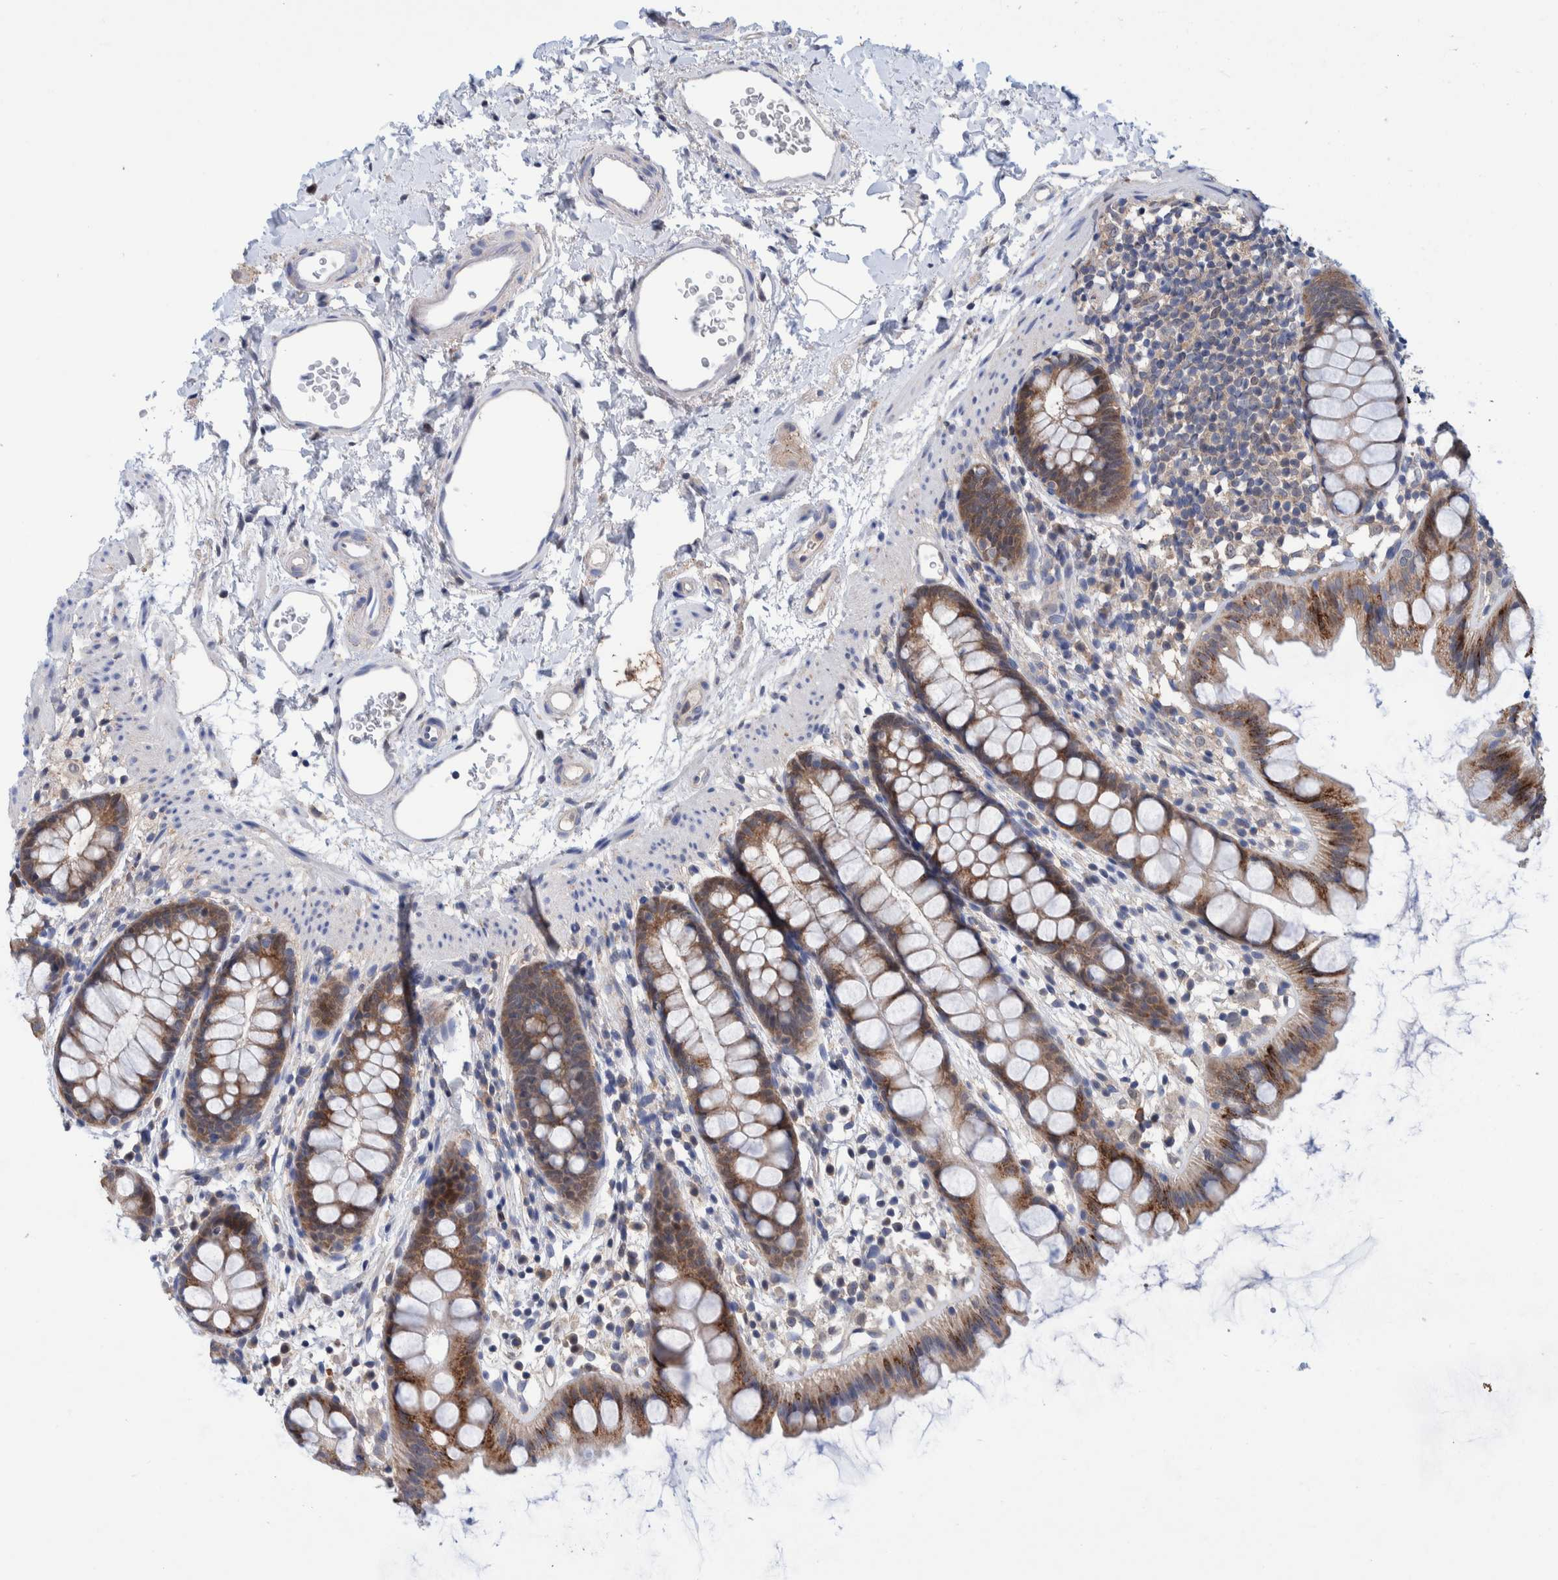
{"staining": {"intensity": "moderate", "quantity": ">75%", "location": "cytoplasmic/membranous"}, "tissue": "rectum", "cell_type": "Glandular cells", "image_type": "normal", "snomed": [{"axis": "morphology", "description": "Normal tissue, NOS"}, {"axis": "topography", "description": "Rectum"}], "caption": "Protein positivity by immunohistochemistry exhibits moderate cytoplasmic/membranous positivity in approximately >75% of glandular cells in normal rectum.", "gene": "PFAS", "patient": {"sex": "female", "age": 65}}